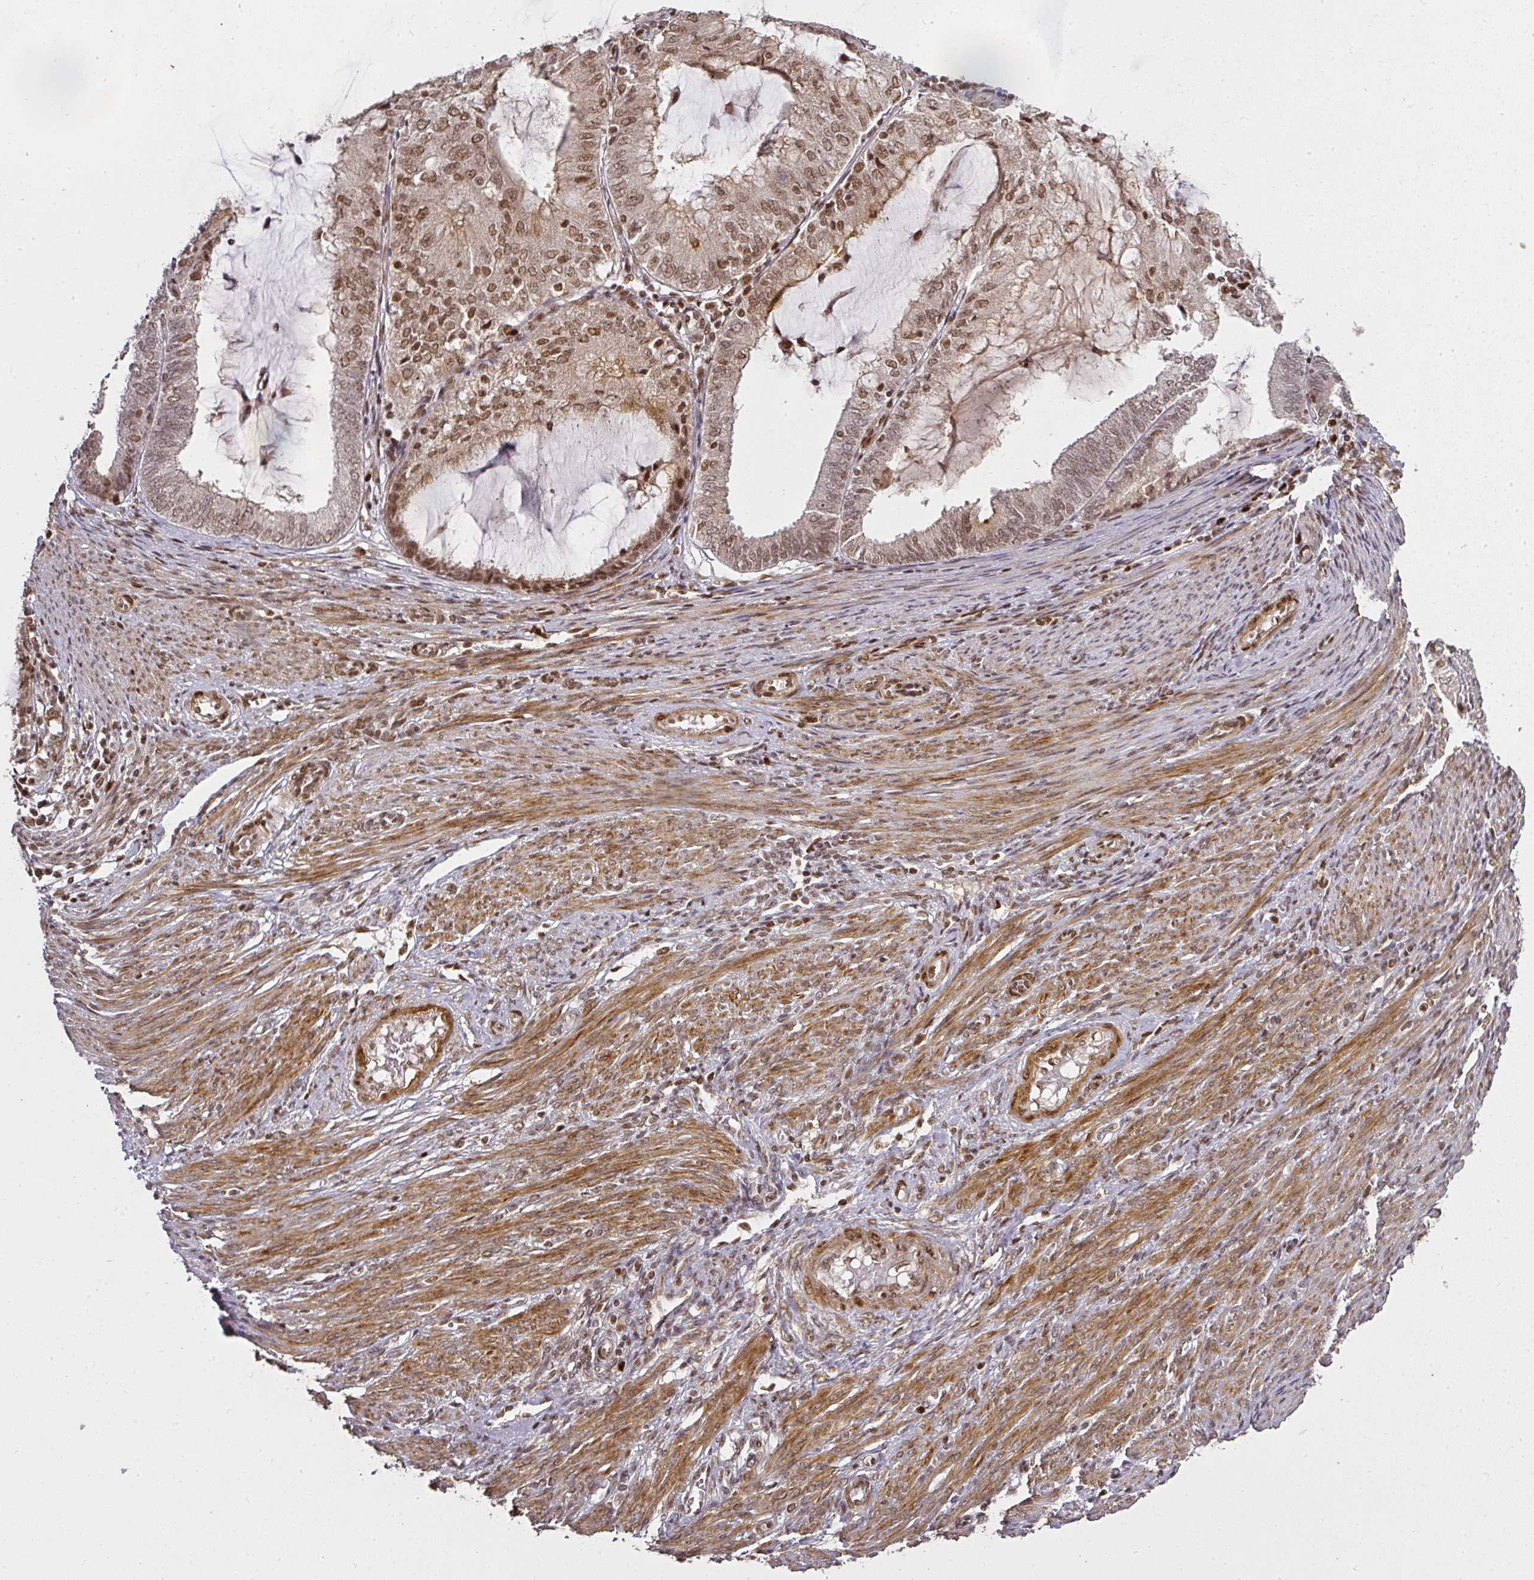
{"staining": {"intensity": "moderate", "quantity": ">75%", "location": "nuclear"}, "tissue": "endometrial cancer", "cell_type": "Tumor cells", "image_type": "cancer", "snomed": [{"axis": "morphology", "description": "Adenocarcinoma, NOS"}, {"axis": "topography", "description": "Endometrium"}], "caption": "Immunohistochemical staining of endometrial cancer shows moderate nuclear protein staining in about >75% of tumor cells.", "gene": "GPRIN2", "patient": {"sex": "female", "age": 81}}